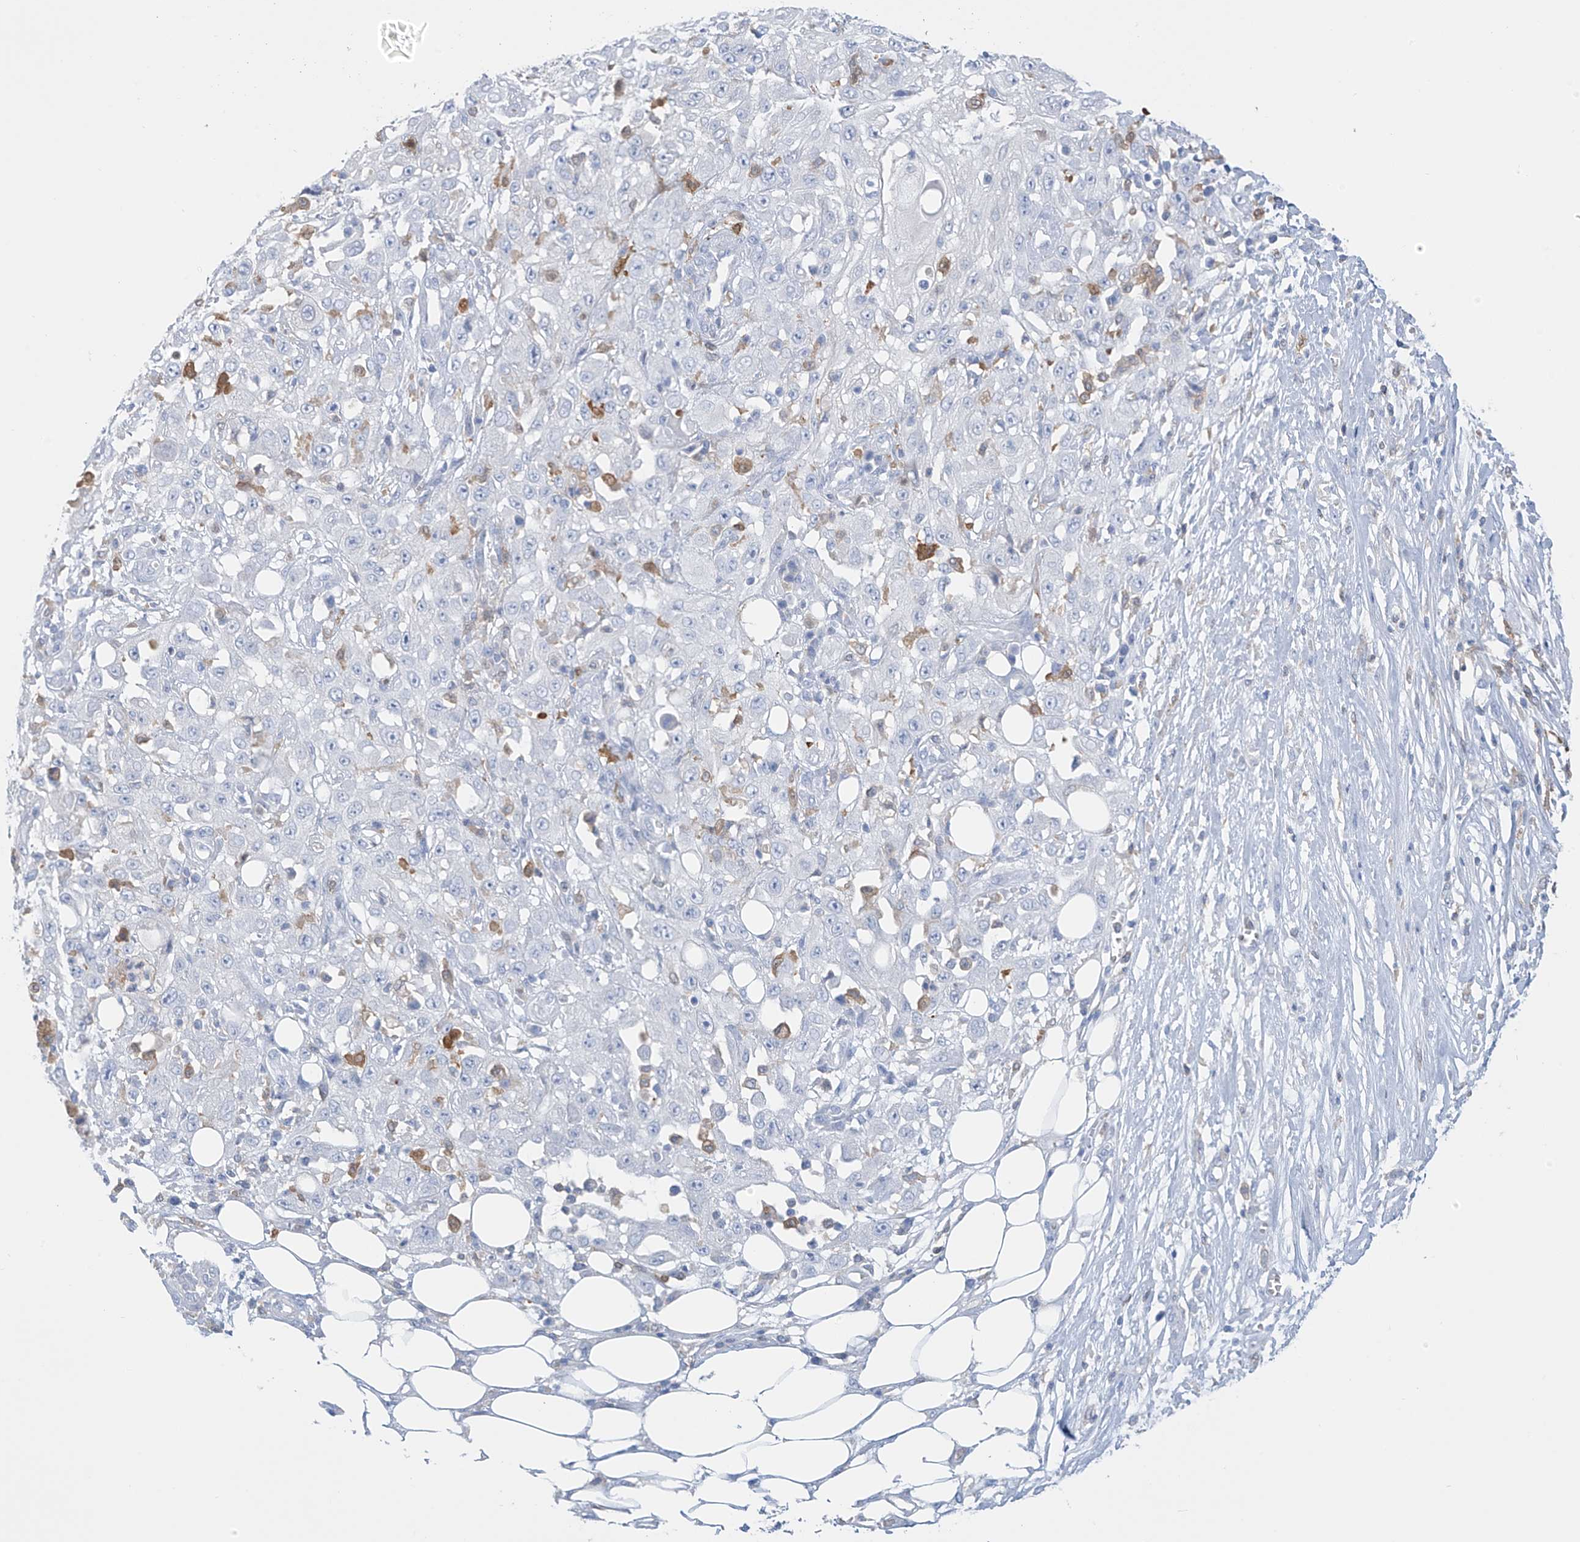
{"staining": {"intensity": "negative", "quantity": "none", "location": "none"}, "tissue": "skin cancer", "cell_type": "Tumor cells", "image_type": "cancer", "snomed": [{"axis": "morphology", "description": "Squamous cell carcinoma, NOS"}, {"axis": "morphology", "description": "Squamous cell carcinoma, metastatic, NOS"}, {"axis": "topography", "description": "Skin"}, {"axis": "topography", "description": "Lymph node"}], "caption": "IHC photomicrograph of squamous cell carcinoma (skin) stained for a protein (brown), which reveals no expression in tumor cells.", "gene": "TRMT2B", "patient": {"sex": "male", "age": 75}}